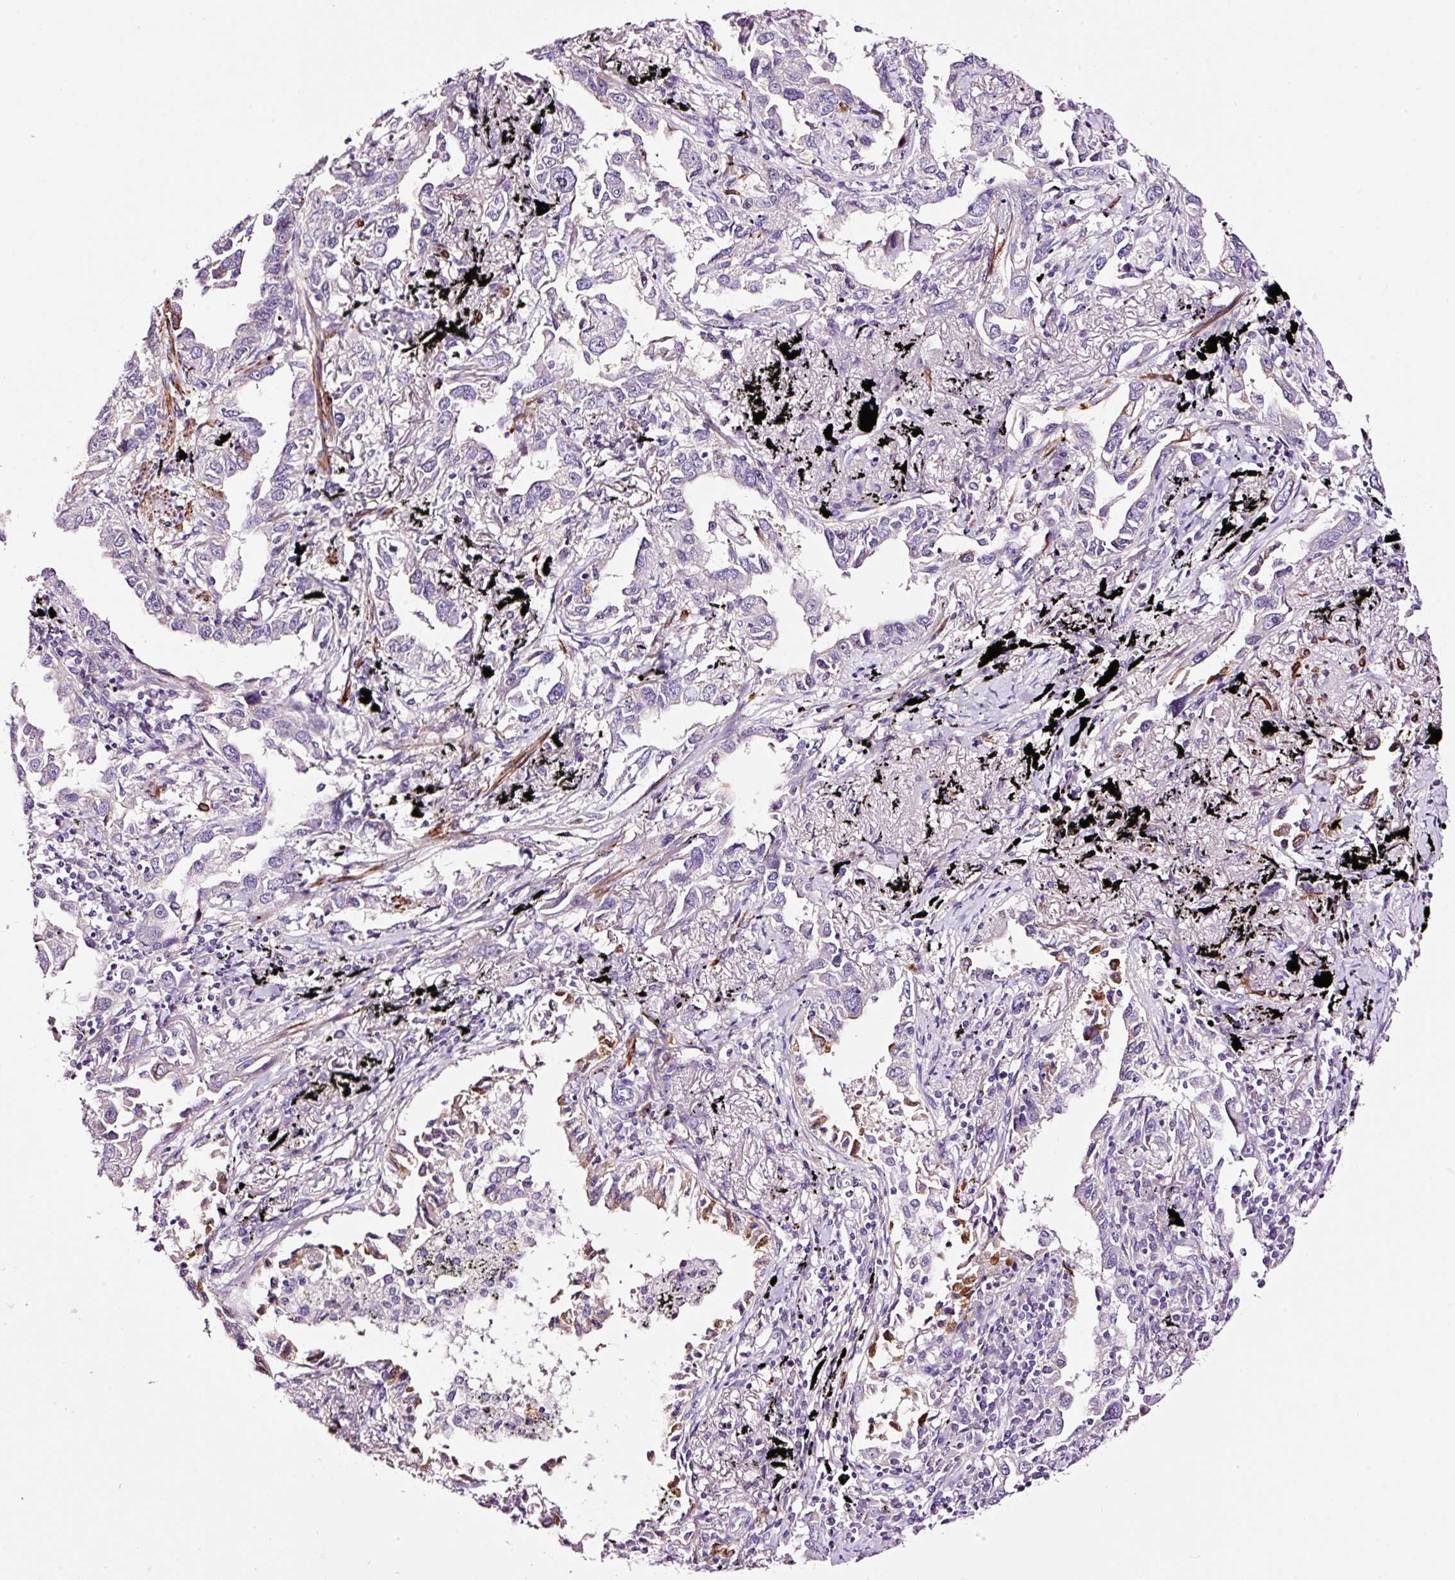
{"staining": {"intensity": "weak", "quantity": "<25%", "location": "cytoplasmic/membranous"}, "tissue": "lung cancer", "cell_type": "Tumor cells", "image_type": "cancer", "snomed": [{"axis": "morphology", "description": "Adenocarcinoma, NOS"}, {"axis": "topography", "description": "Lung"}], "caption": "High power microscopy histopathology image of an immunohistochemistry (IHC) image of lung cancer (adenocarcinoma), revealing no significant positivity in tumor cells.", "gene": "PAM", "patient": {"sex": "male", "age": 67}}